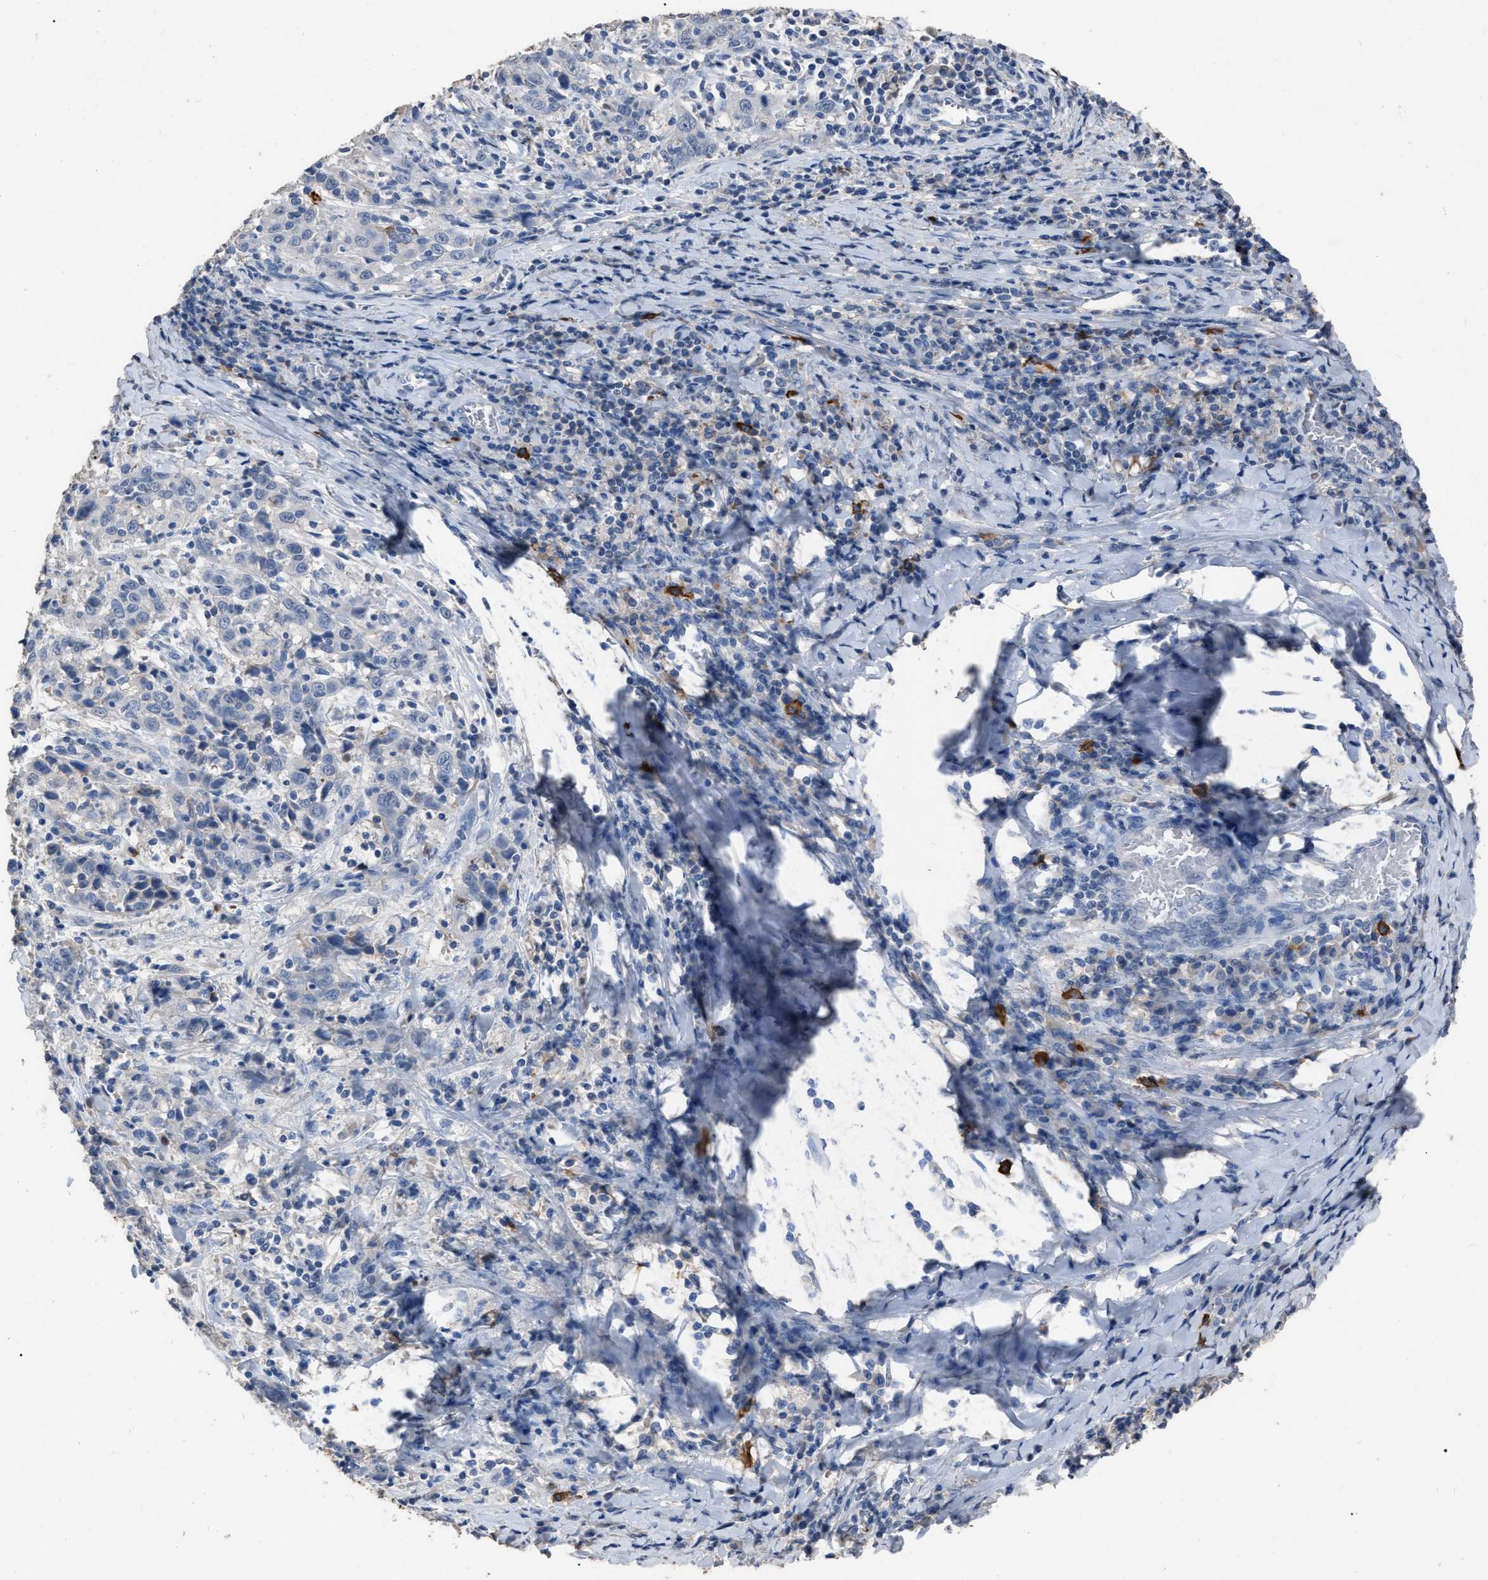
{"staining": {"intensity": "negative", "quantity": "none", "location": "none"}, "tissue": "cervical cancer", "cell_type": "Tumor cells", "image_type": "cancer", "snomed": [{"axis": "morphology", "description": "Squamous cell carcinoma, NOS"}, {"axis": "topography", "description": "Cervix"}], "caption": "Cervical cancer (squamous cell carcinoma) was stained to show a protein in brown. There is no significant staining in tumor cells.", "gene": "HABP2", "patient": {"sex": "female", "age": 46}}